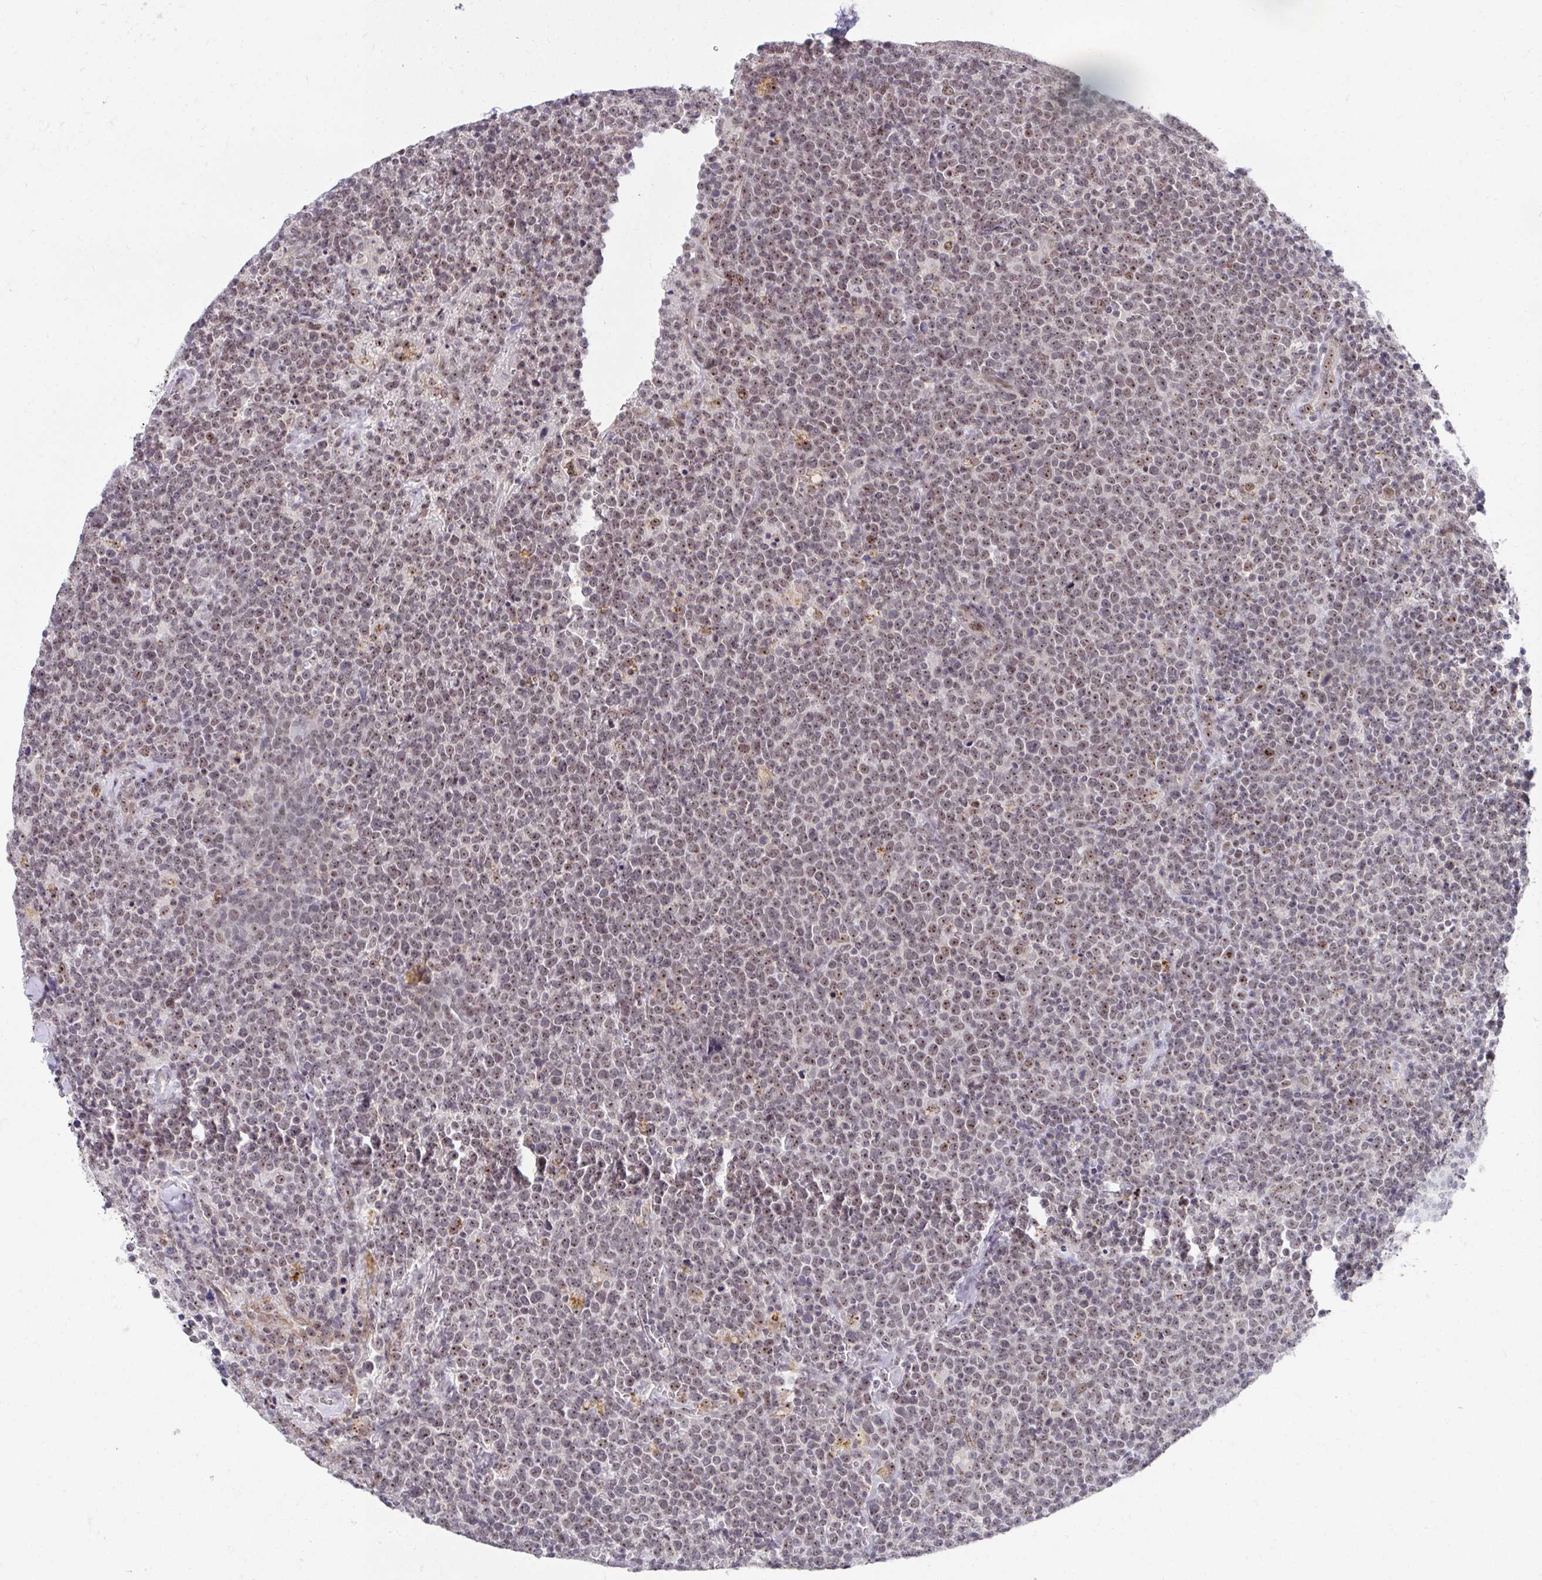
{"staining": {"intensity": "weak", "quantity": "25%-75%", "location": "nuclear"}, "tissue": "lymphoma", "cell_type": "Tumor cells", "image_type": "cancer", "snomed": [{"axis": "morphology", "description": "Malignant lymphoma, non-Hodgkin's type, High grade"}, {"axis": "topography", "description": "Lymph node"}], "caption": "This is a photomicrograph of immunohistochemistry staining of lymphoma, which shows weak staining in the nuclear of tumor cells.", "gene": "HIRA", "patient": {"sex": "male", "age": 61}}